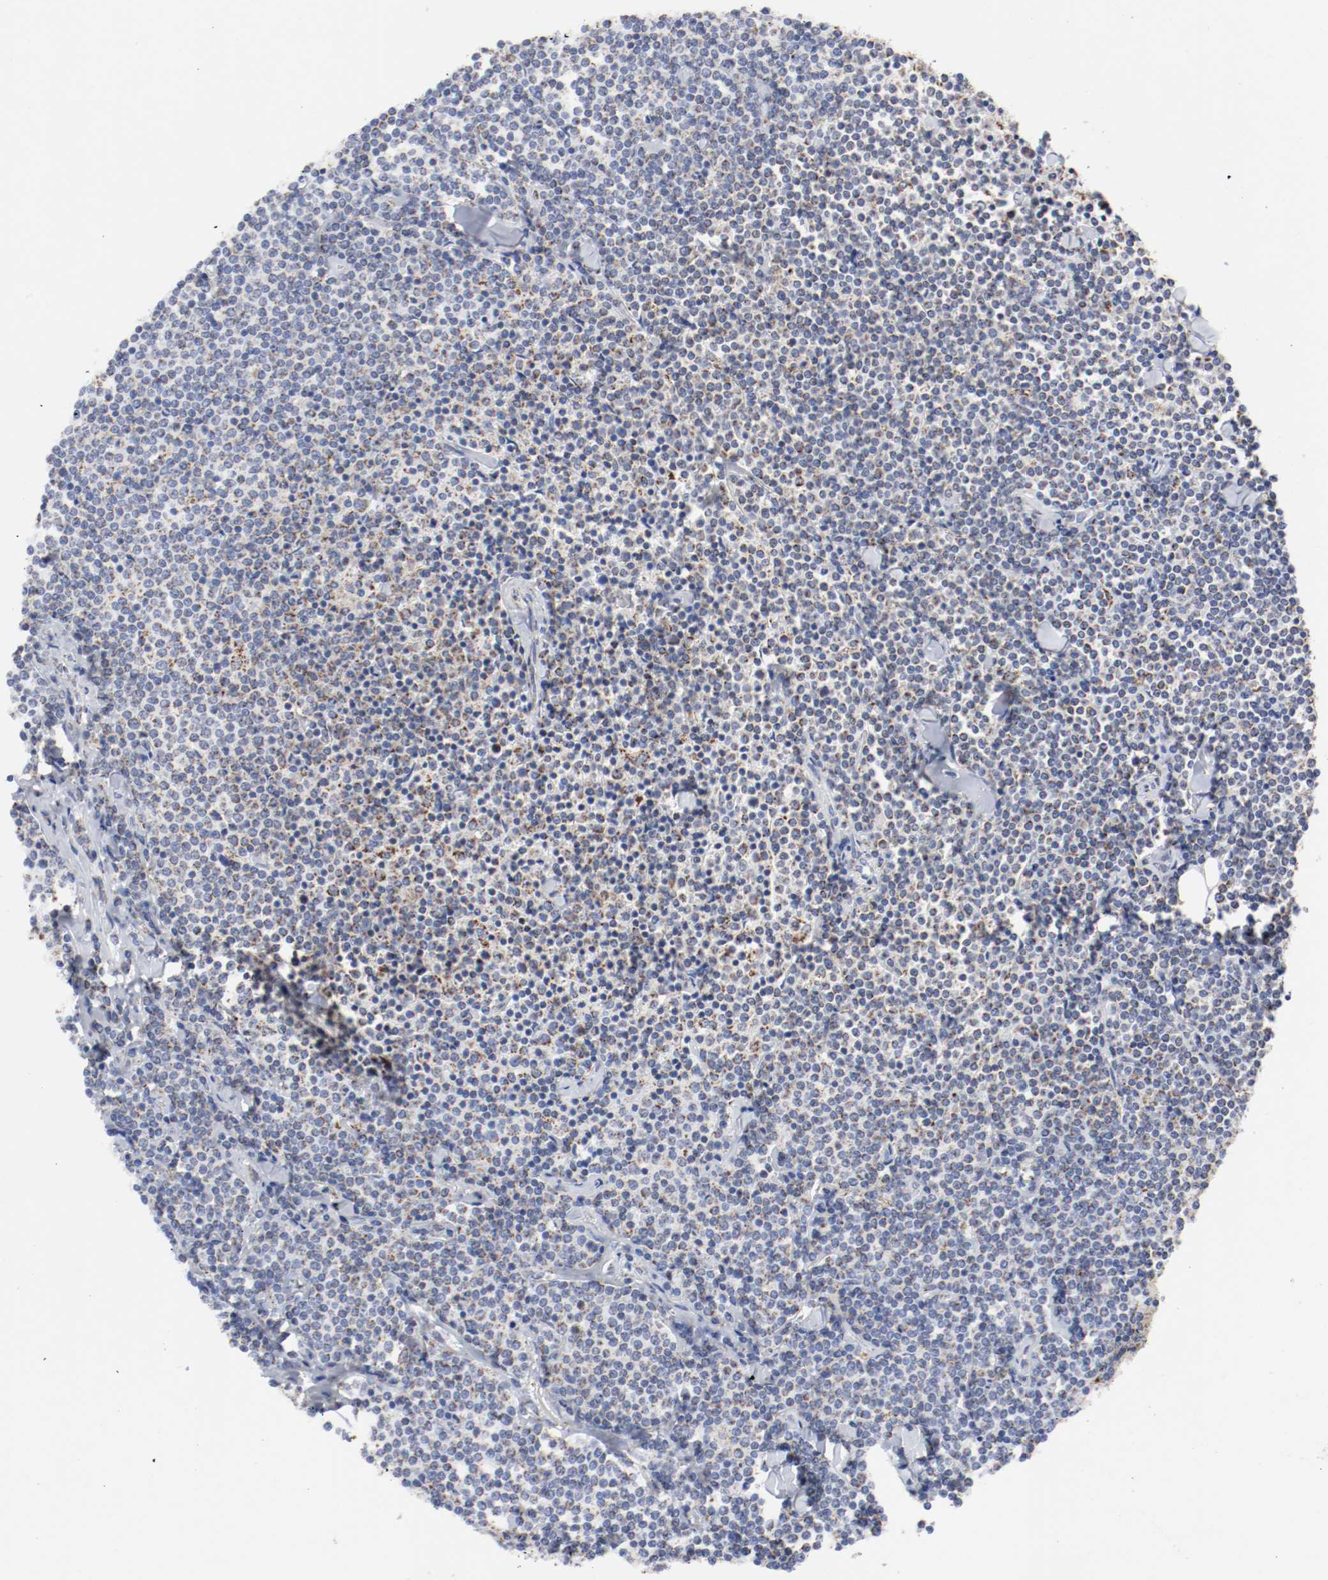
{"staining": {"intensity": "weak", "quantity": "<25%", "location": "cytoplasmic/membranous"}, "tissue": "lymphoma", "cell_type": "Tumor cells", "image_type": "cancer", "snomed": [{"axis": "morphology", "description": "Malignant lymphoma, non-Hodgkin's type, Low grade"}, {"axis": "topography", "description": "Soft tissue"}], "caption": "Tumor cells show no significant protein expression in malignant lymphoma, non-Hodgkin's type (low-grade).", "gene": "AFG3L2", "patient": {"sex": "male", "age": 92}}